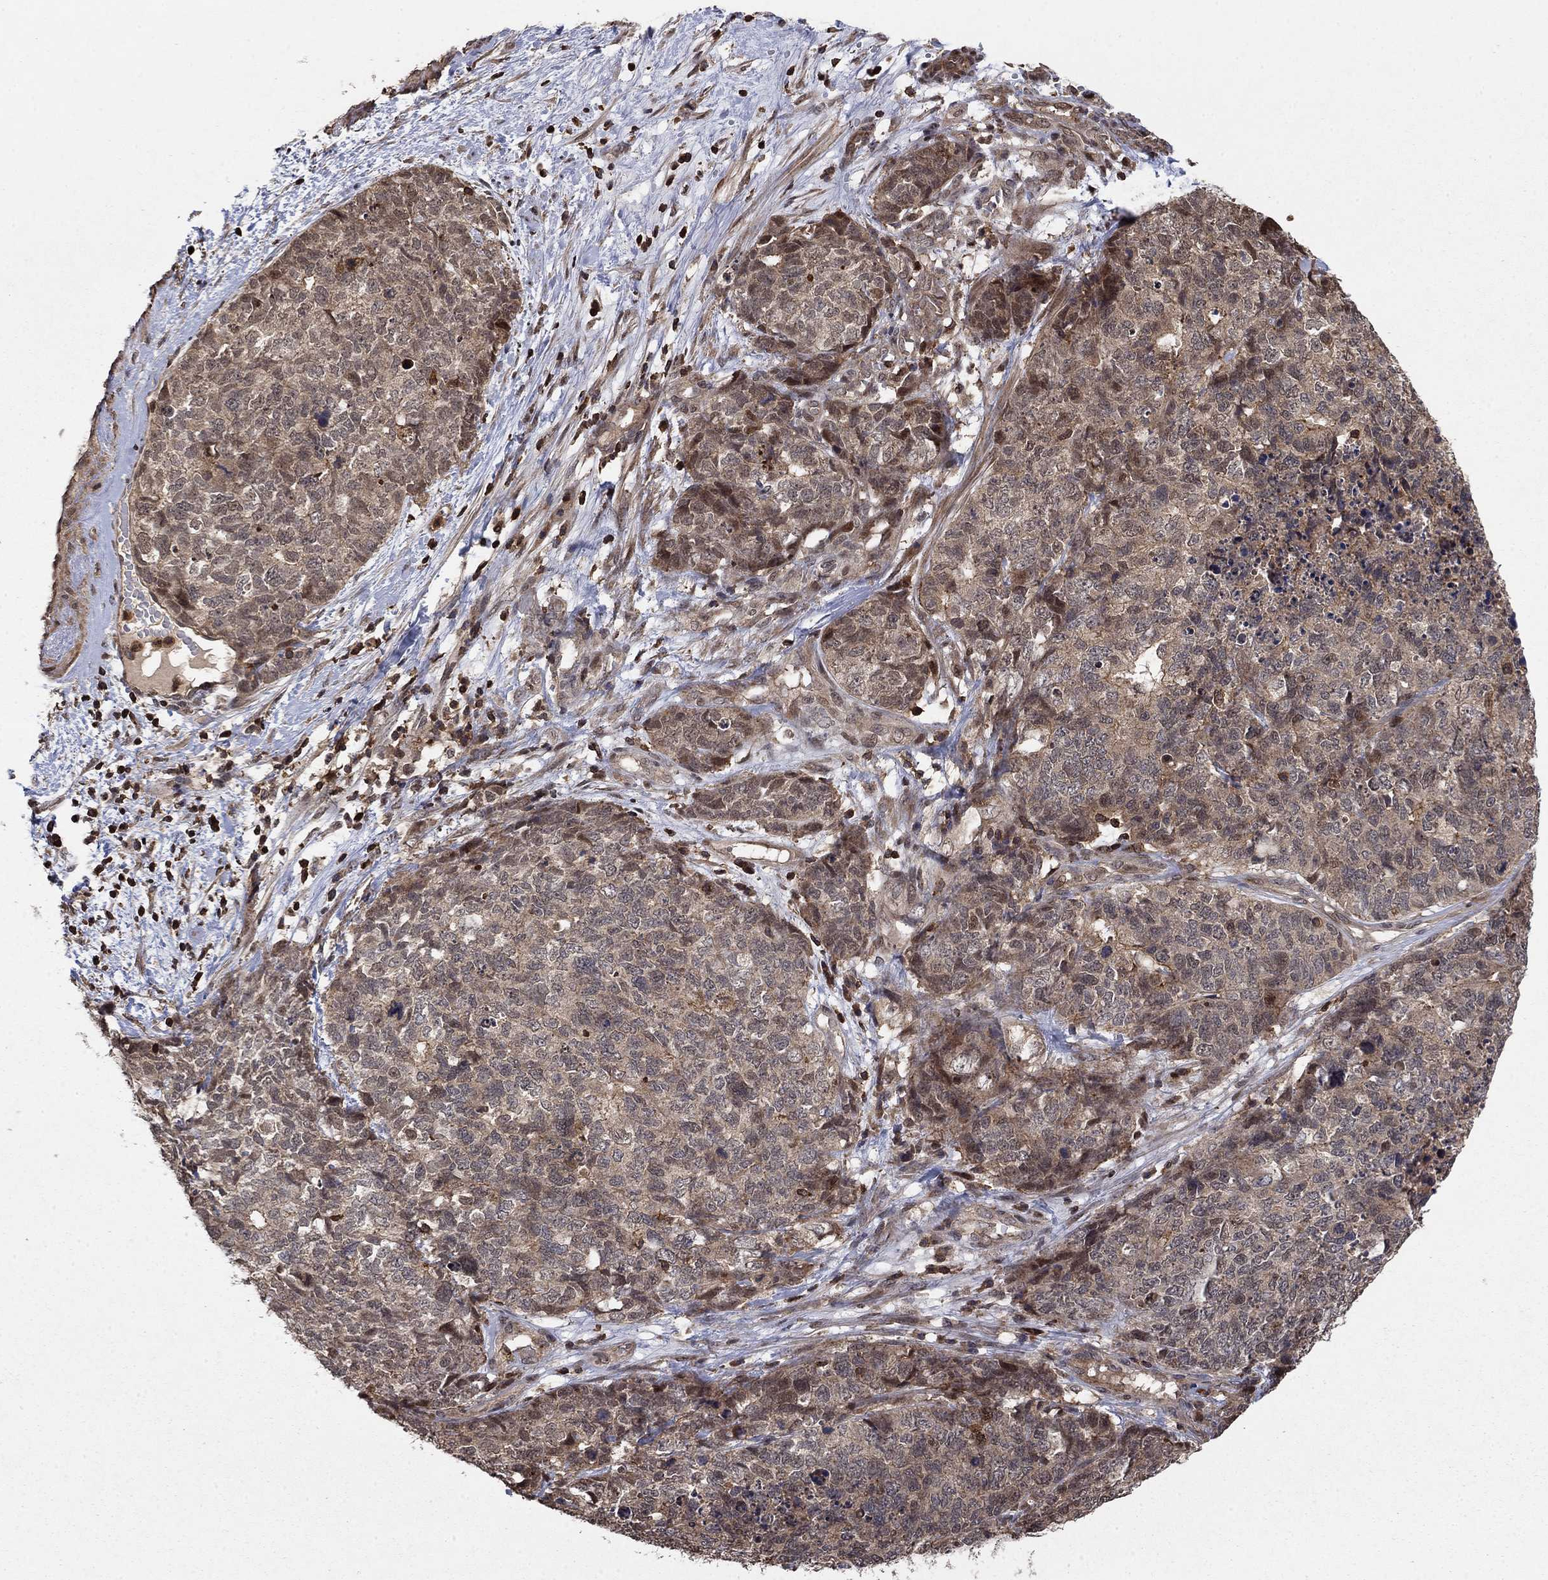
{"staining": {"intensity": "moderate", "quantity": "25%-75%", "location": "cytoplasmic/membranous,nuclear"}, "tissue": "cervical cancer", "cell_type": "Tumor cells", "image_type": "cancer", "snomed": [{"axis": "morphology", "description": "Squamous cell carcinoma, NOS"}, {"axis": "topography", "description": "Cervix"}], "caption": "Brown immunohistochemical staining in human cervical cancer (squamous cell carcinoma) demonstrates moderate cytoplasmic/membranous and nuclear expression in about 25%-75% of tumor cells. Nuclei are stained in blue.", "gene": "CCDC66", "patient": {"sex": "female", "age": 63}}